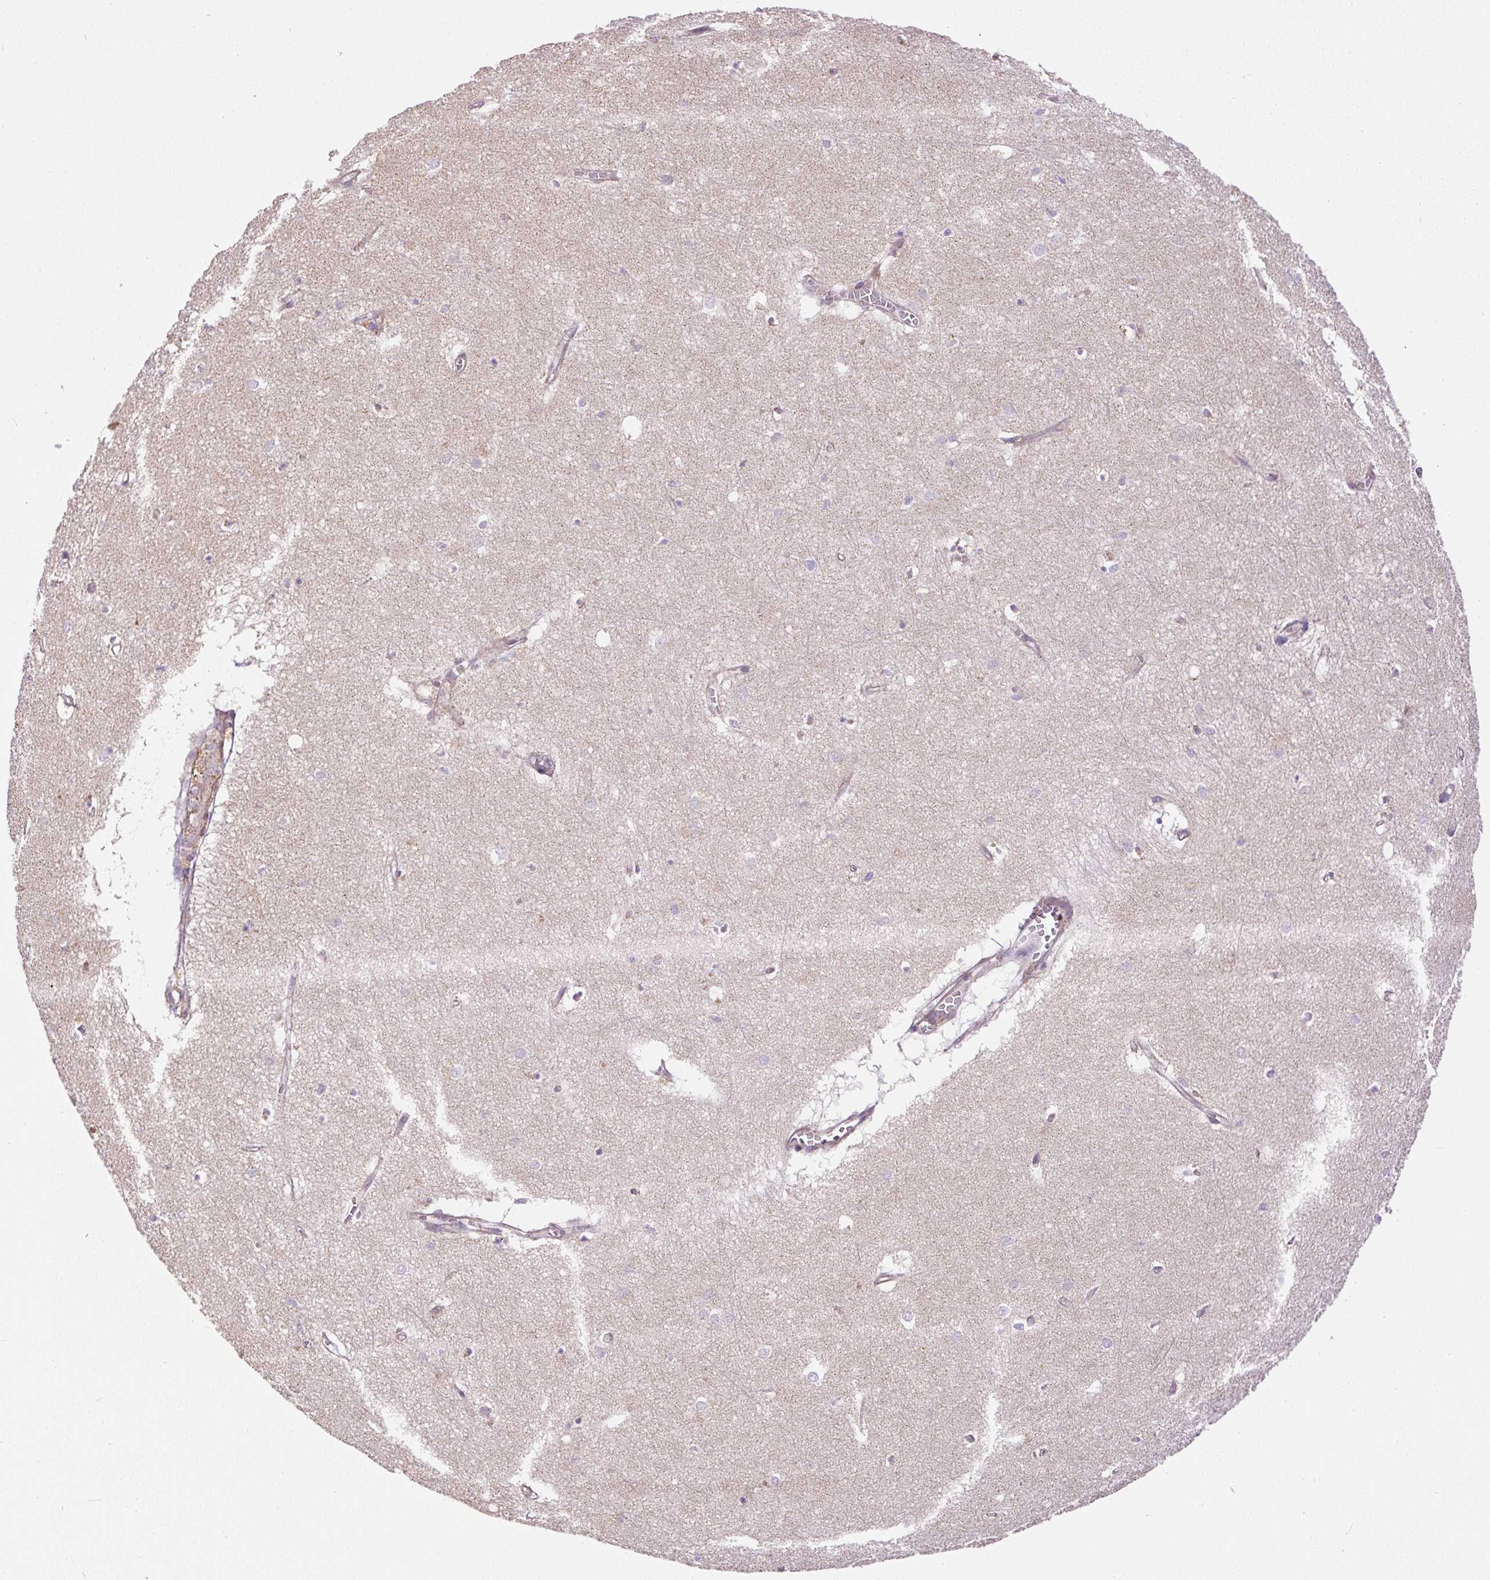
{"staining": {"intensity": "weak", "quantity": "<25%", "location": "cytoplasmic/membranous"}, "tissue": "hippocampus", "cell_type": "Glial cells", "image_type": "normal", "snomed": [{"axis": "morphology", "description": "Normal tissue, NOS"}, {"axis": "topography", "description": "Hippocampus"}], "caption": "A photomicrograph of hippocampus stained for a protein shows no brown staining in glial cells.", "gene": "NDUFAF2", "patient": {"sex": "female", "age": 64}}